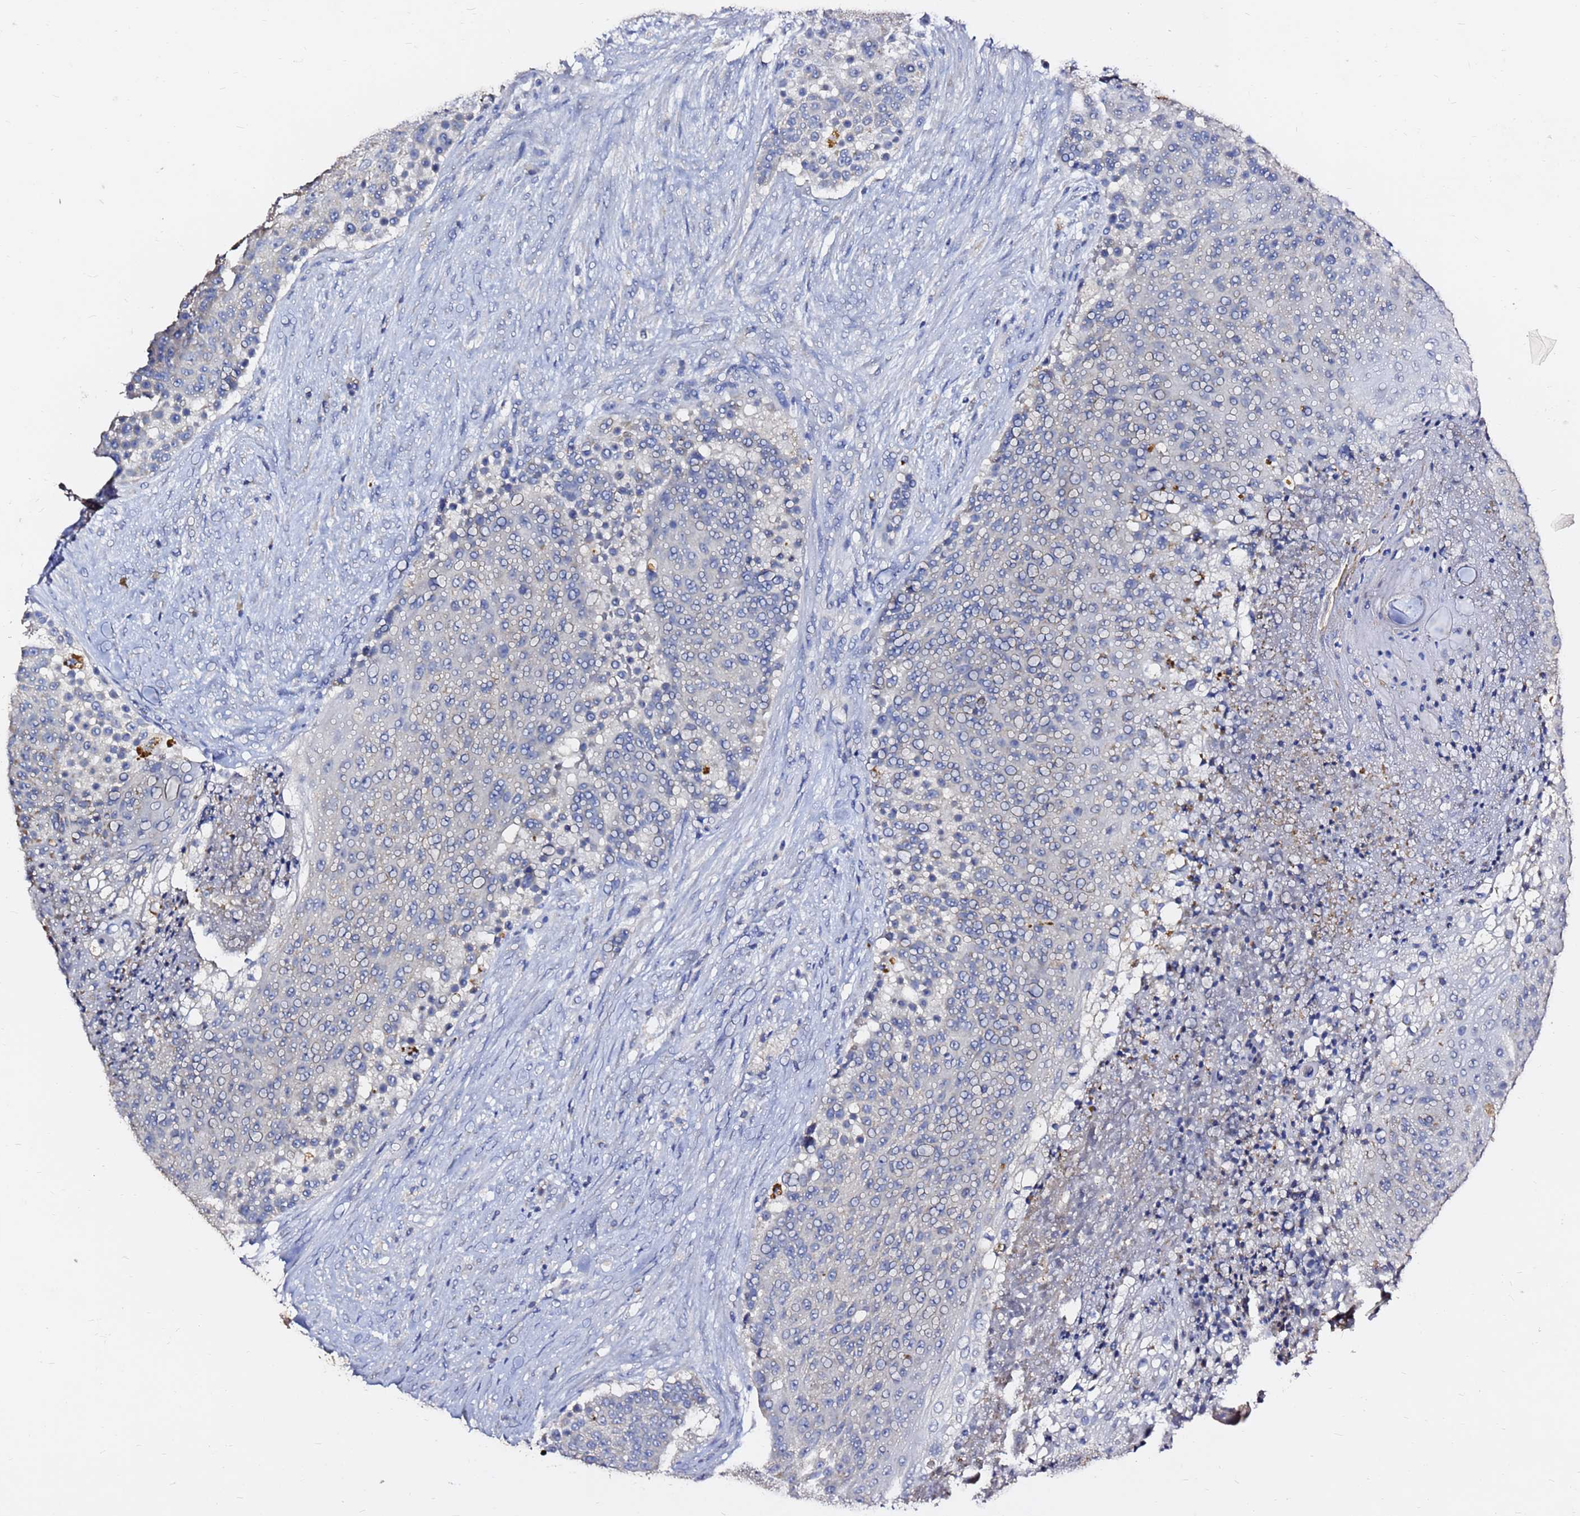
{"staining": {"intensity": "negative", "quantity": "none", "location": "none"}, "tissue": "urothelial cancer", "cell_type": "Tumor cells", "image_type": "cancer", "snomed": [{"axis": "morphology", "description": "Urothelial carcinoma, High grade"}, {"axis": "topography", "description": "Urinary bladder"}], "caption": "High power microscopy photomicrograph of an immunohistochemistry (IHC) photomicrograph of high-grade urothelial carcinoma, revealing no significant expression in tumor cells. The staining was performed using DAB (3,3'-diaminobenzidine) to visualize the protein expression in brown, while the nuclei were stained in blue with hematoxylin (Magnification: 20x).", "gene": "FAM183A", "patient": {"sex": "female", "age": 63}}